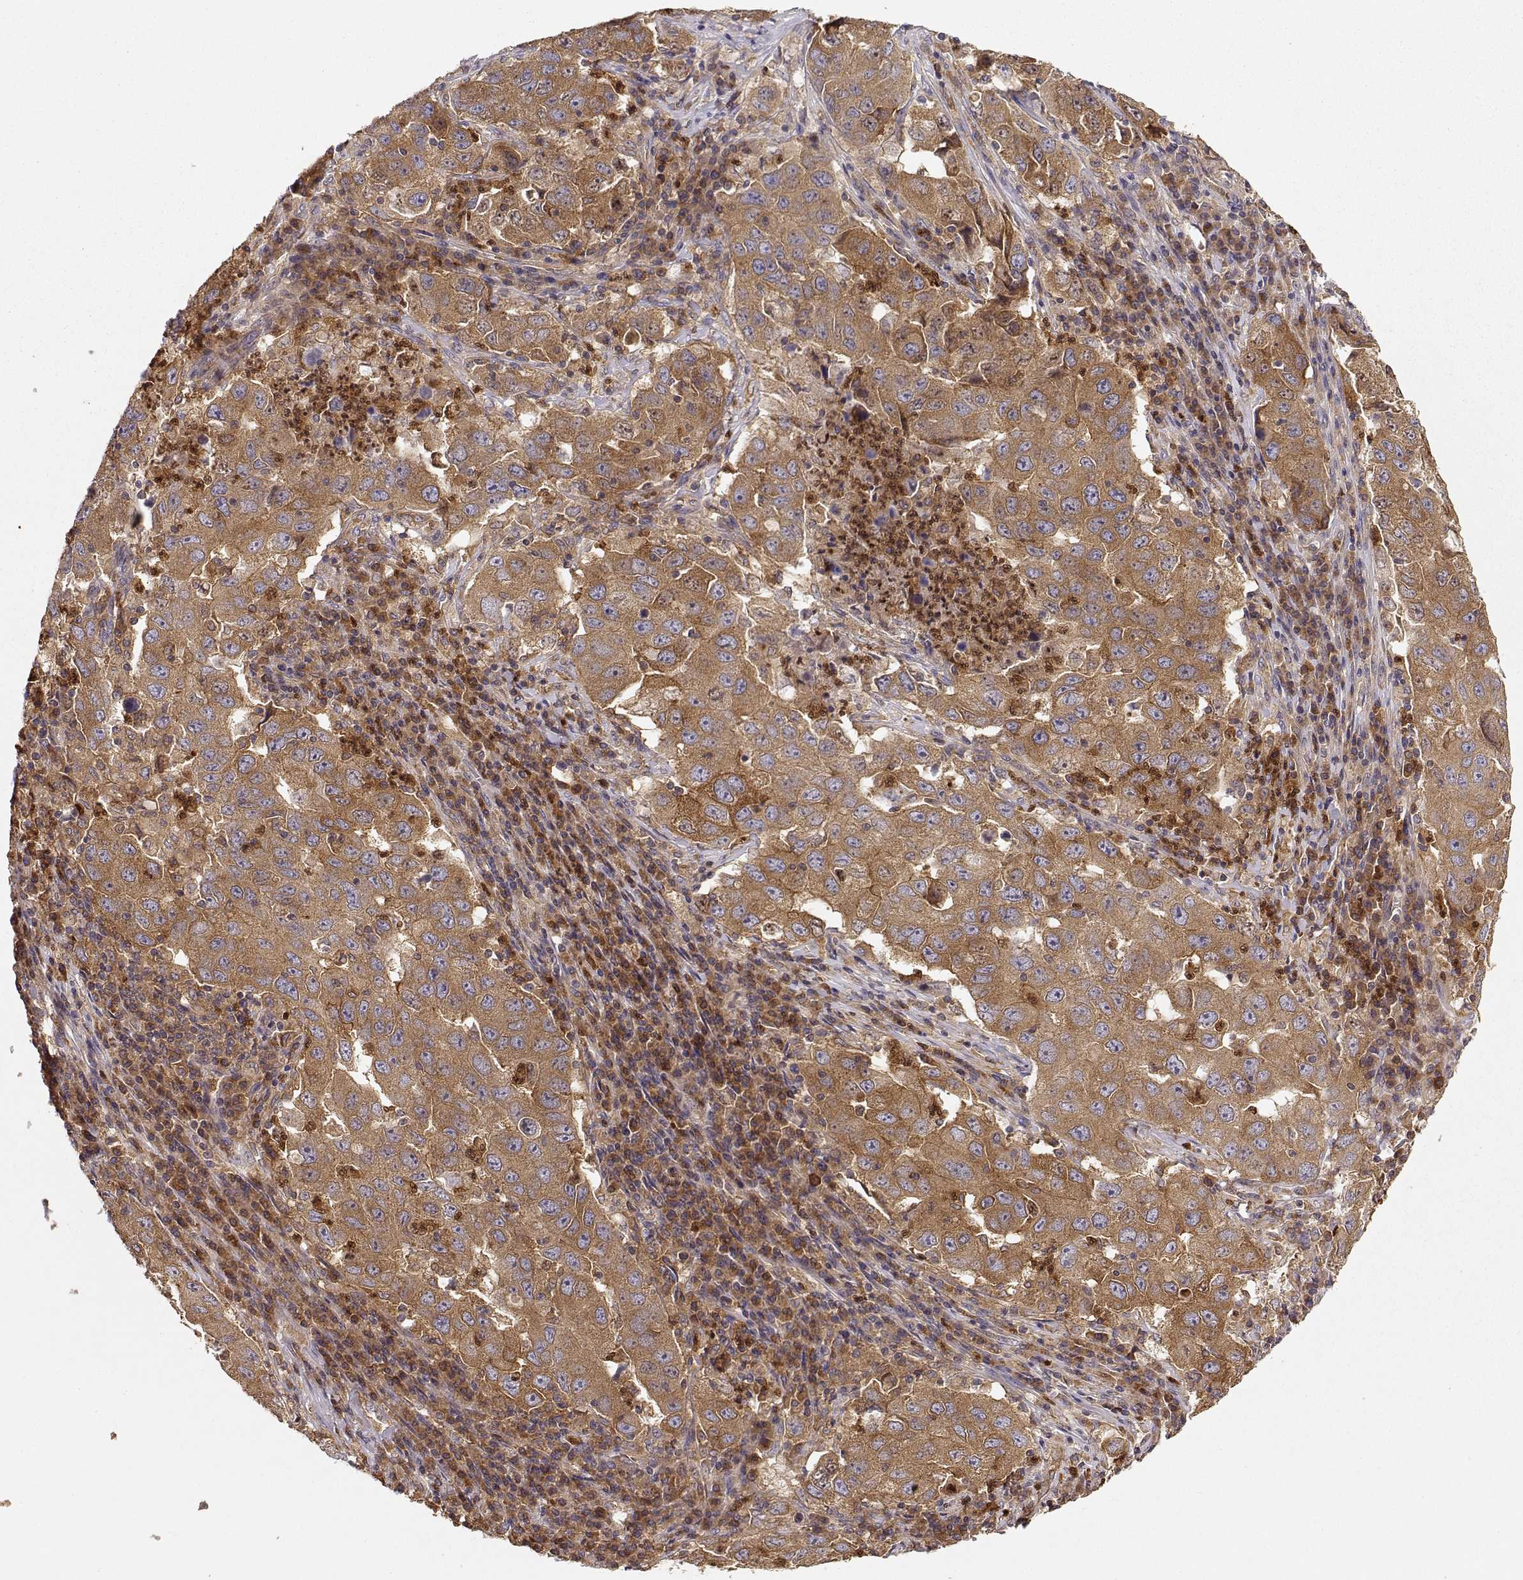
{"staining": {"intensity": "moderate", "quantity": ">75%", "location": "cytoplasmic/membranous"}, "tissue": "lung cancer", "cell_type": "Tumor cells", "image_type": "cancer", "snomed": [{"axis": "morphology", "description": "Adenocarcinoma, NOS"}, {"axis": "topography", "description": "Lung"}], "caption": "Immunohistochemical staining of human lung adenocarcinoma demonstrates medium levels of moderate cytoplasmic/membranous protein positivity in approximately >75% of tumor cells. The protein of interest is stained brown, and the nuclei are stained in blue (DAB IHC with brightfield microscopy, high magnification).", "gene": "ARHGEF2", "patient": {"sex": "male", "age": 73}}